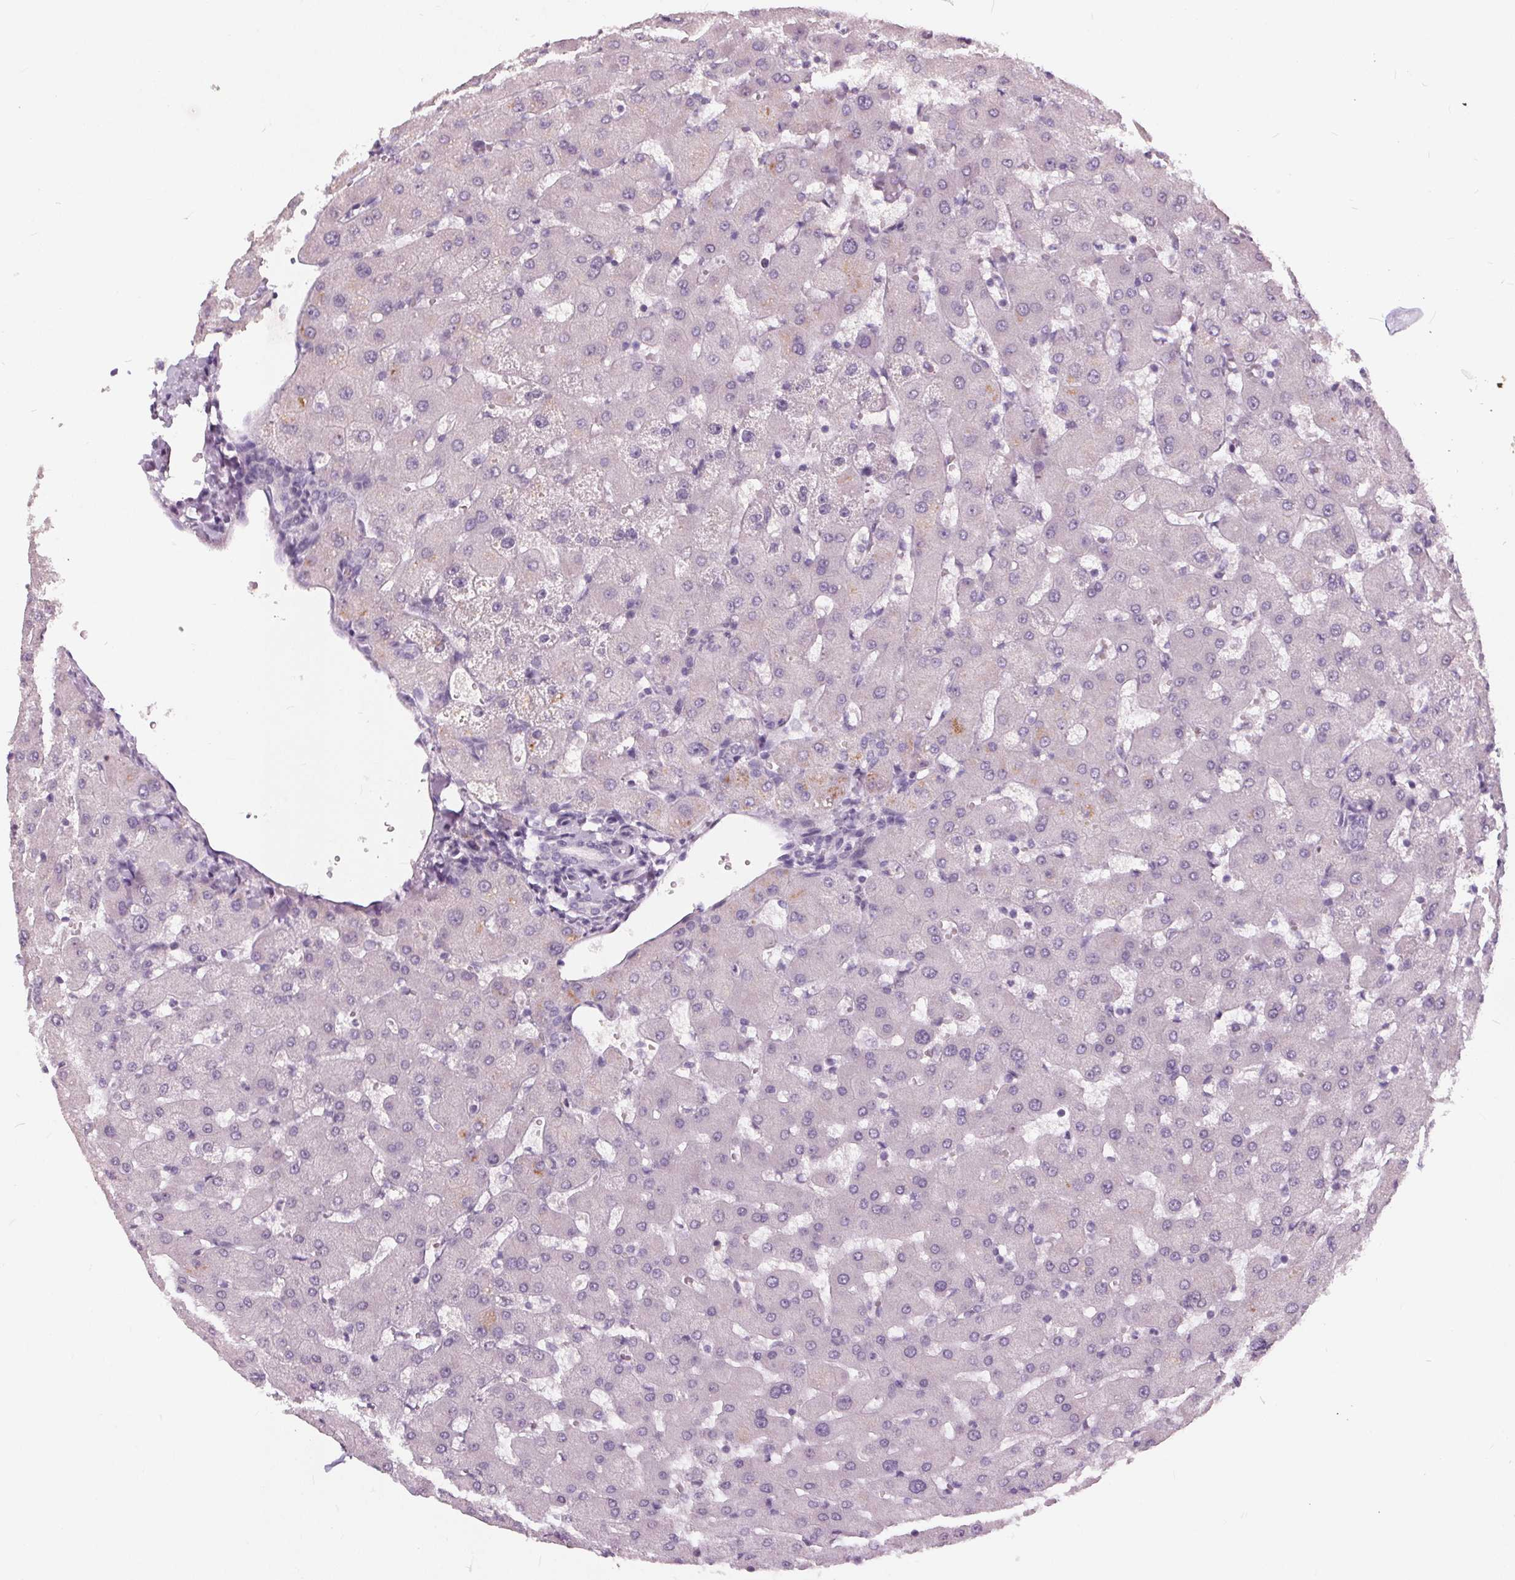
{"staining": {"intensity": "negative", "quantity": "none", "location": "none"}, "tissue": "liver", "cell_type": "Cholangiocytes", "image_type": "normal", "snomed": [{"axis": "morphology", "description": "Normal tissue, NOS"}, {"axis": "topography", "description": "Liver"}], "caption": "Immunohistochemistry (IHC) micrograph of benign liver: human liver stained with DAB exhibits no significant protein staining in cholangiocytes.", "gene": "PLA2G2E", "patient": {"sex": "female", "age": 63}}